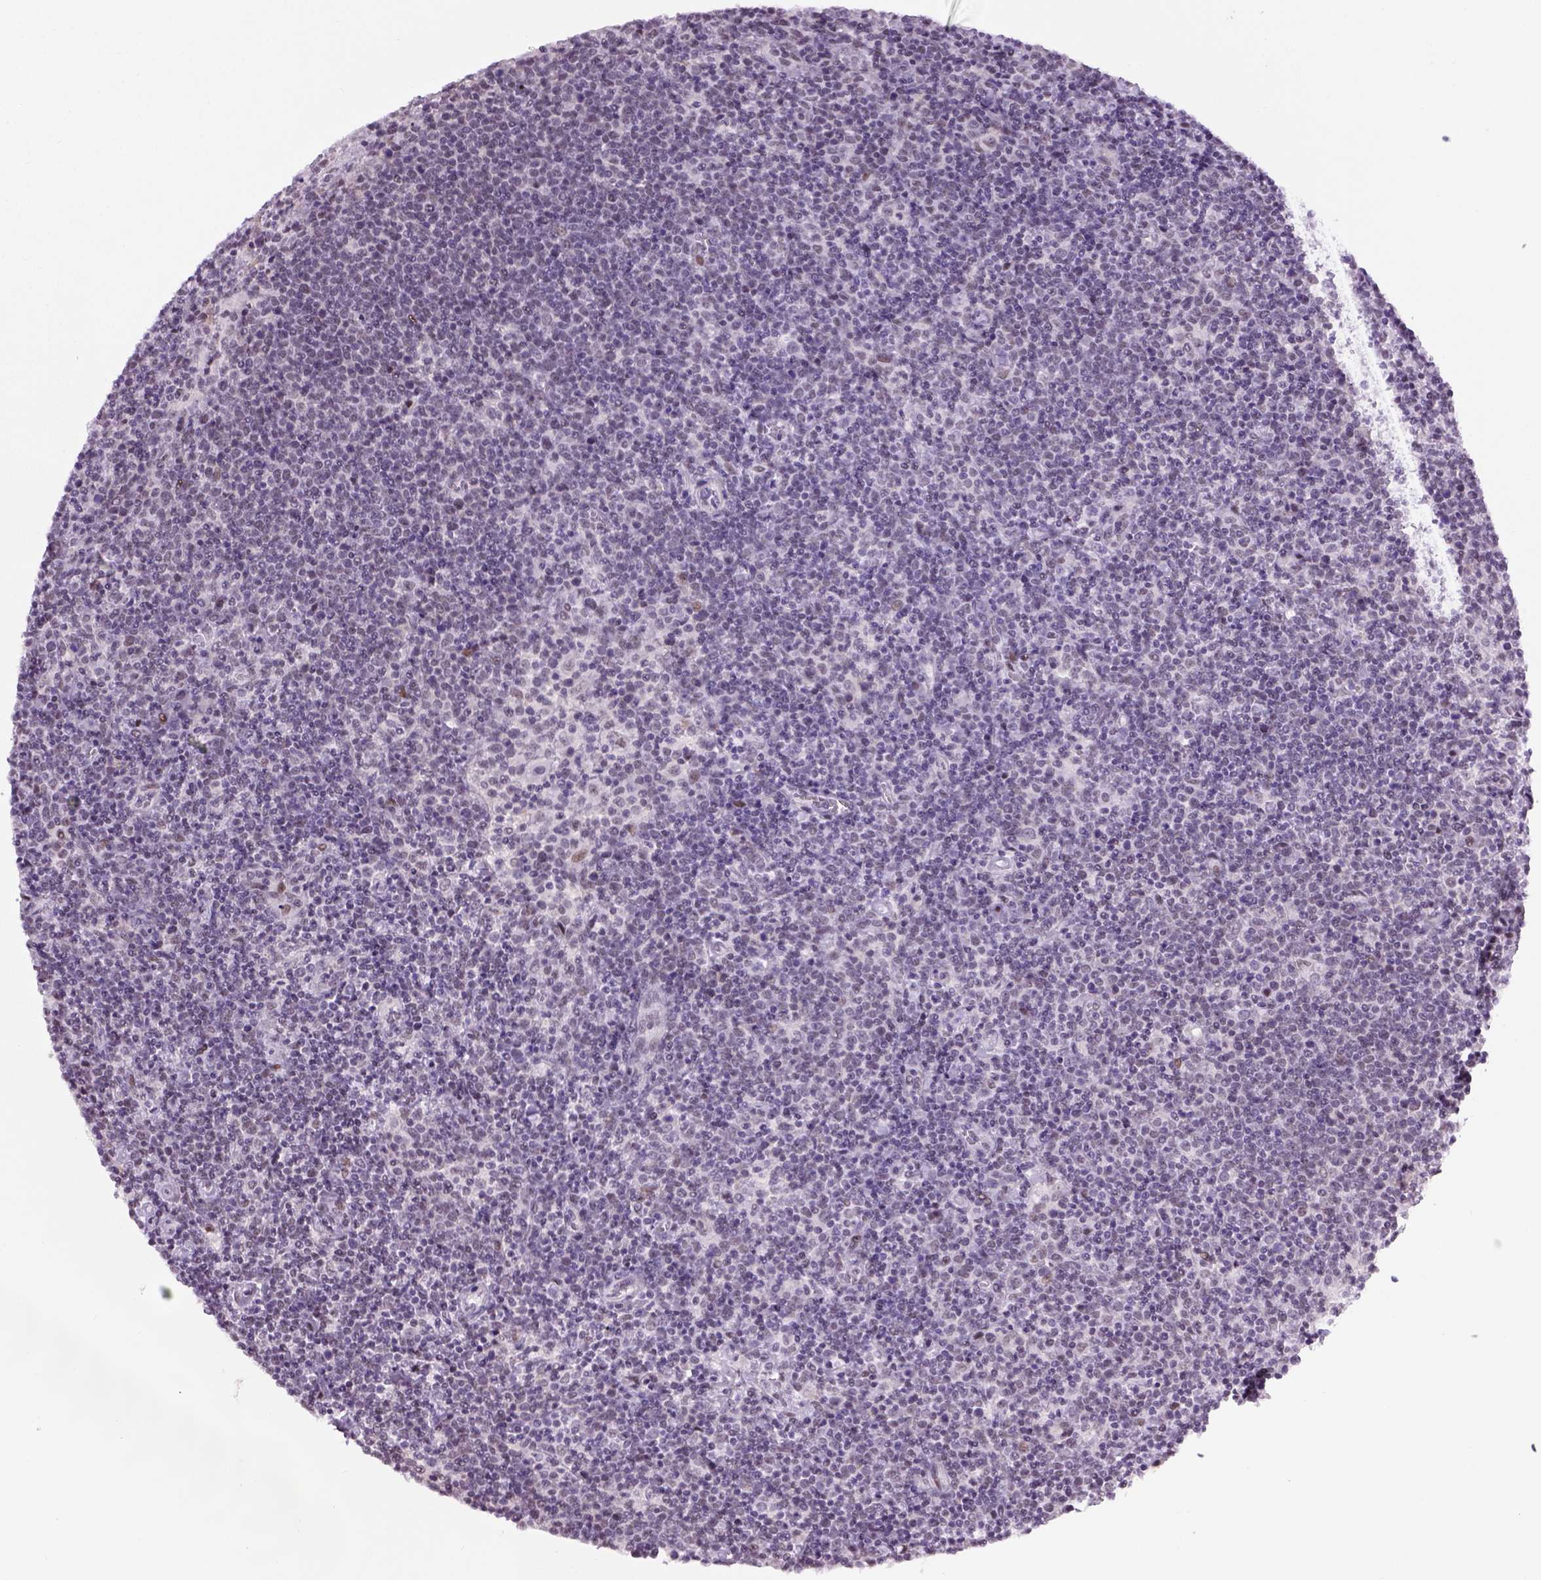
{"staining": {"intensity": "negative", "quantity": "none", "location": "none"}, "tissue": "lymphoma", "cell_type": "Tumor cells", "image_type": "cancer", "snomed": [{"axis": "morphology", "description": "Malignant lymphoma, non-Hodgkin's type, High grade"}, {"axis": "topography", "description": "Lymph node"}], "caption": "Immunohistochemistry (IHC) histopathology image of neoplastic tissue: human lymphoma stained with DAB demonstrates no significant protein positivity in tumor cells.", "gene": "TBPL1", "patient": {"sex": "male", "age": 61}}